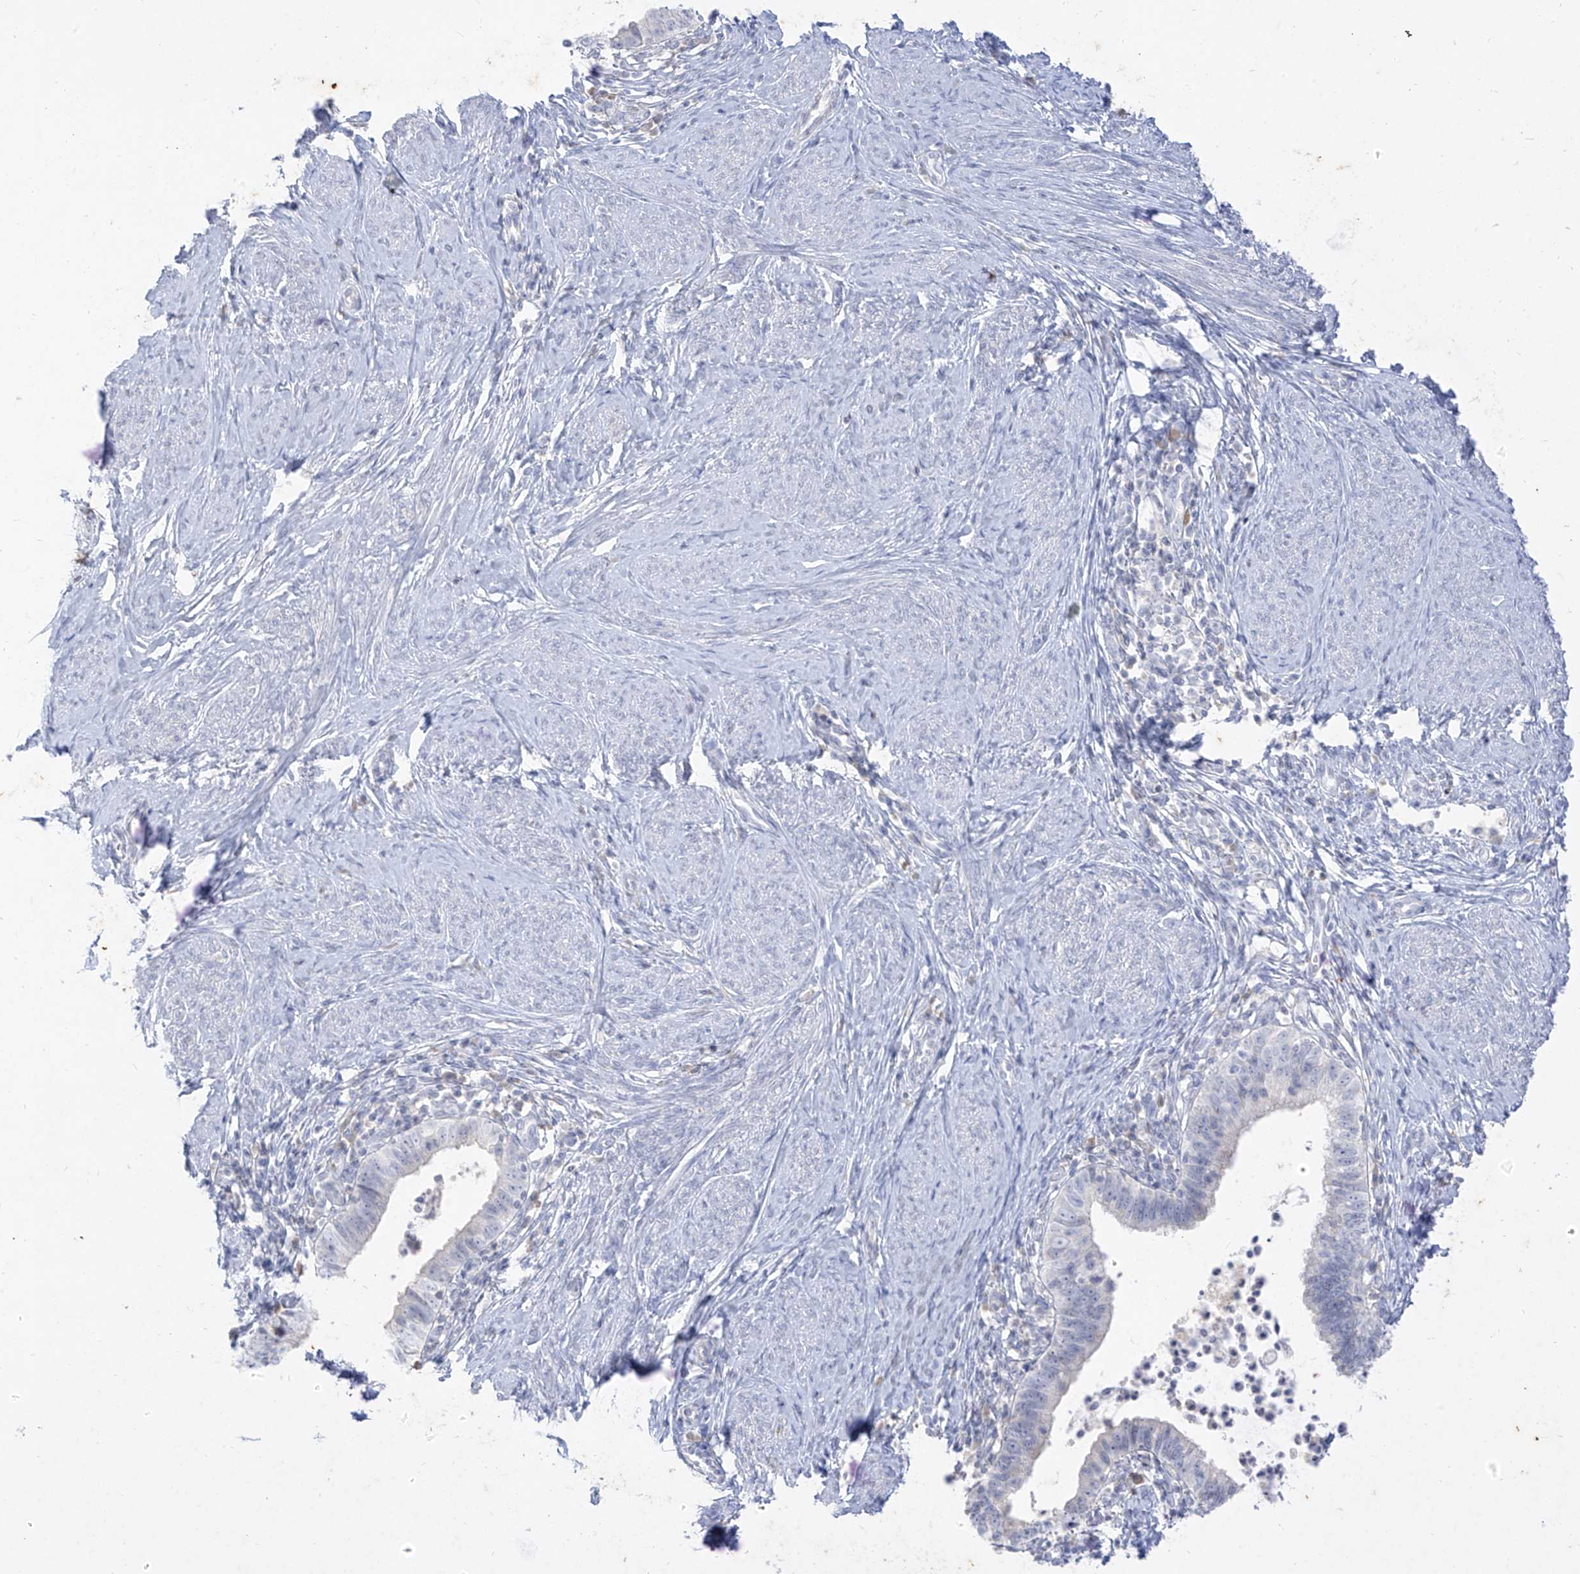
{"staining": {"intensity": "negative", "quantity": "none", "location": "none"}, "tissue": "cervical cancer", "cell_type": "Tumor cells", "image_type": "cancer", "snomed": [{"axis": "morphology", "description": "Adenocarcinoma, NOS"}, {"axis": "topography", "description": "Cervix"}], "caption": "Tumor cells show no significant protein positivity in cervical adenocarcinoma.", "gene": "TGM4", "patient": {"sex": "female", "age": 36}}